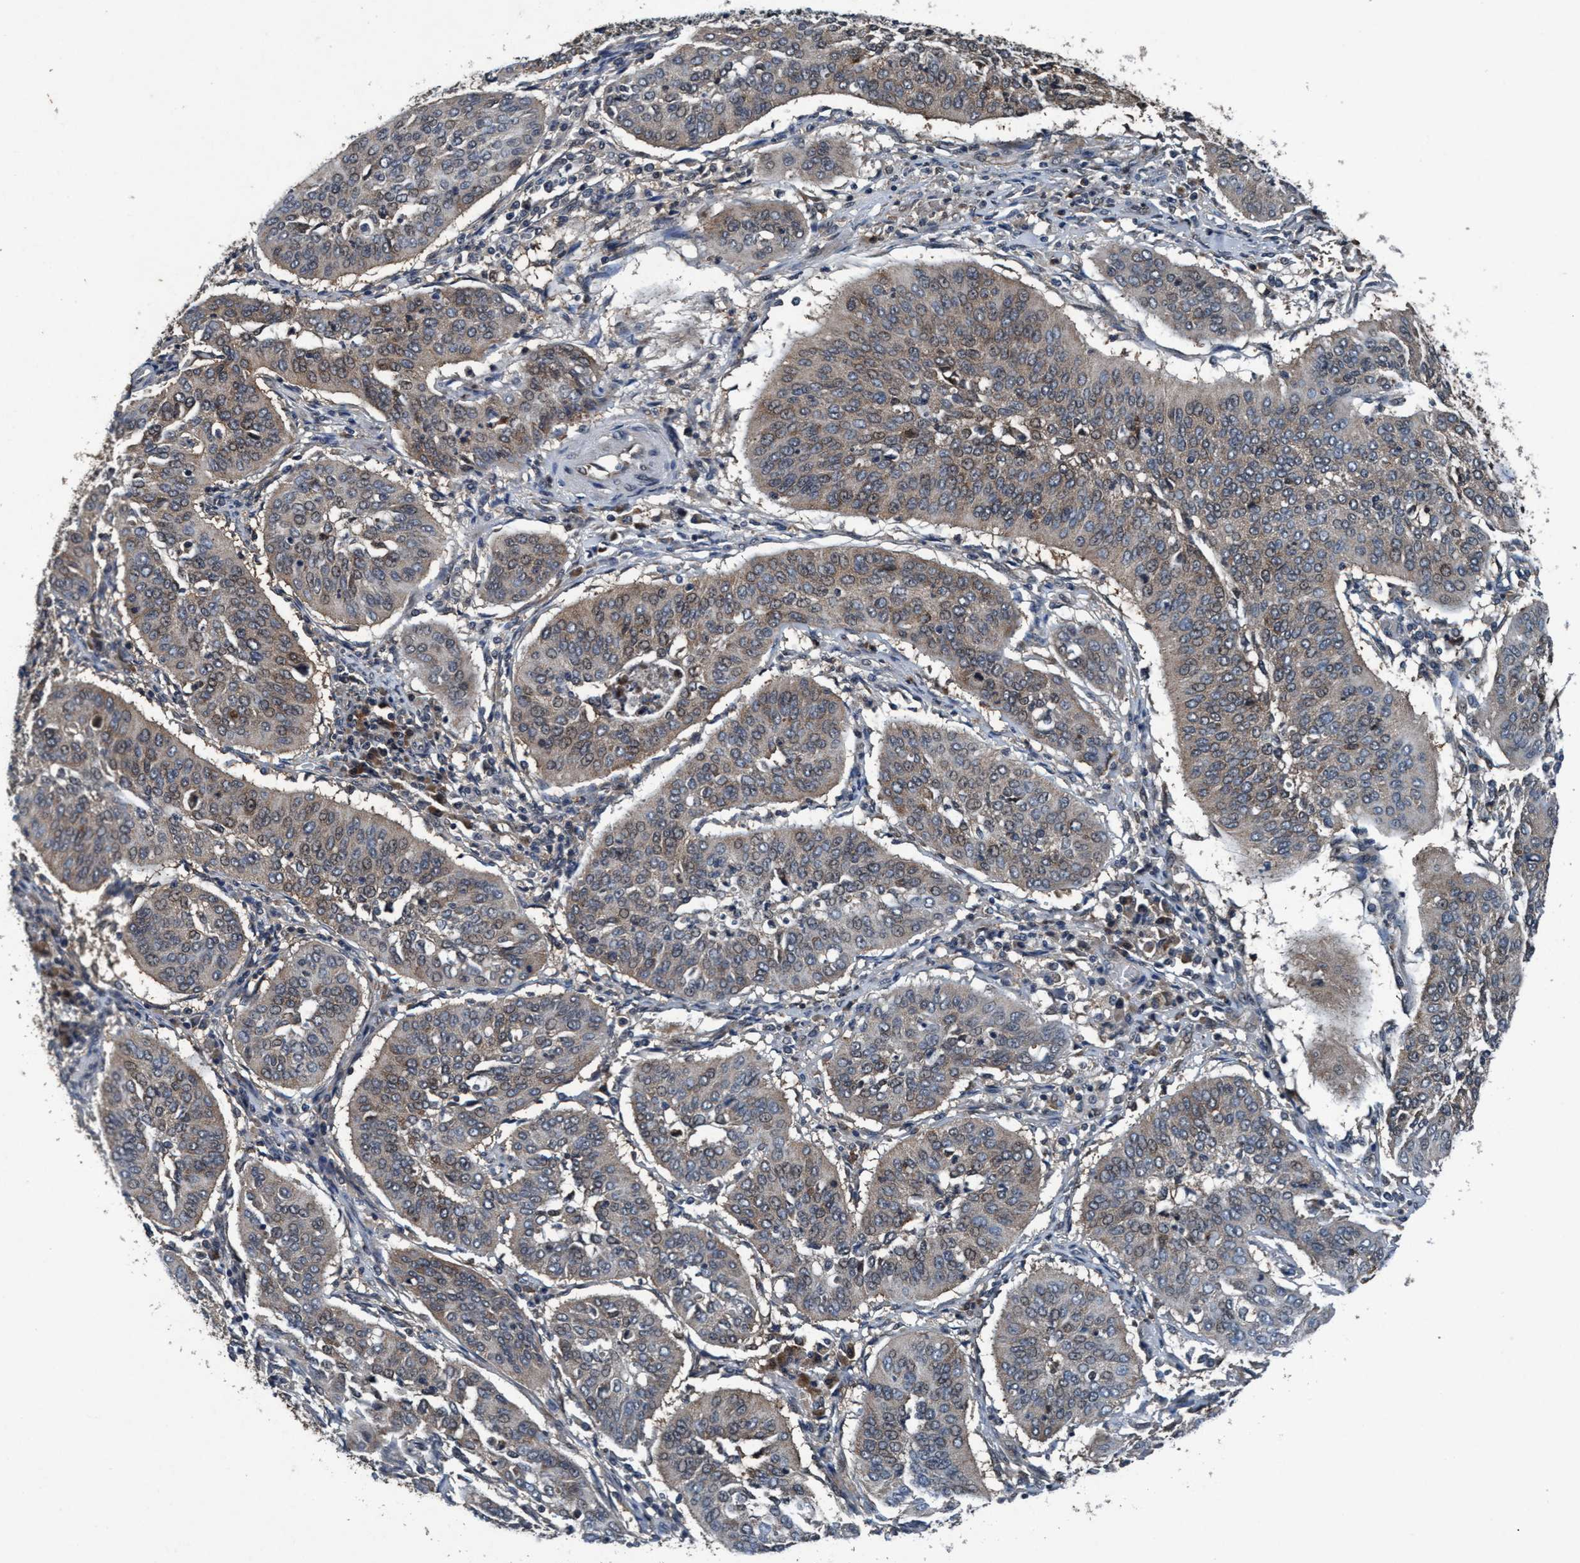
{"staining": {"intensity": "weak", "quantity": "25%-75%", "location": "cytoplasmic/membranous"}, "tissue": "cervical cancer", "cell_type": "Tumor cells", "image_type": "cancer", "snomed": [{"axis": "morphology", "description": "Normal tissue, NOS"}, {"axis": "morphology", "description": "Squamous cell carcinoma, NOS"}, {"axis": "topography", "description": "Cervix"}], "caption": "Protein staining demonstrates weak cytoplasmic/membranous positivity in approximately 25%-75% of tumor cells in squamous cell carcinoma (cervical). The protein is shown in brown color, while the nuclei are stained blue.", "gene": "AKT1S1", "patient": {"sex": "female", "age": 39}}